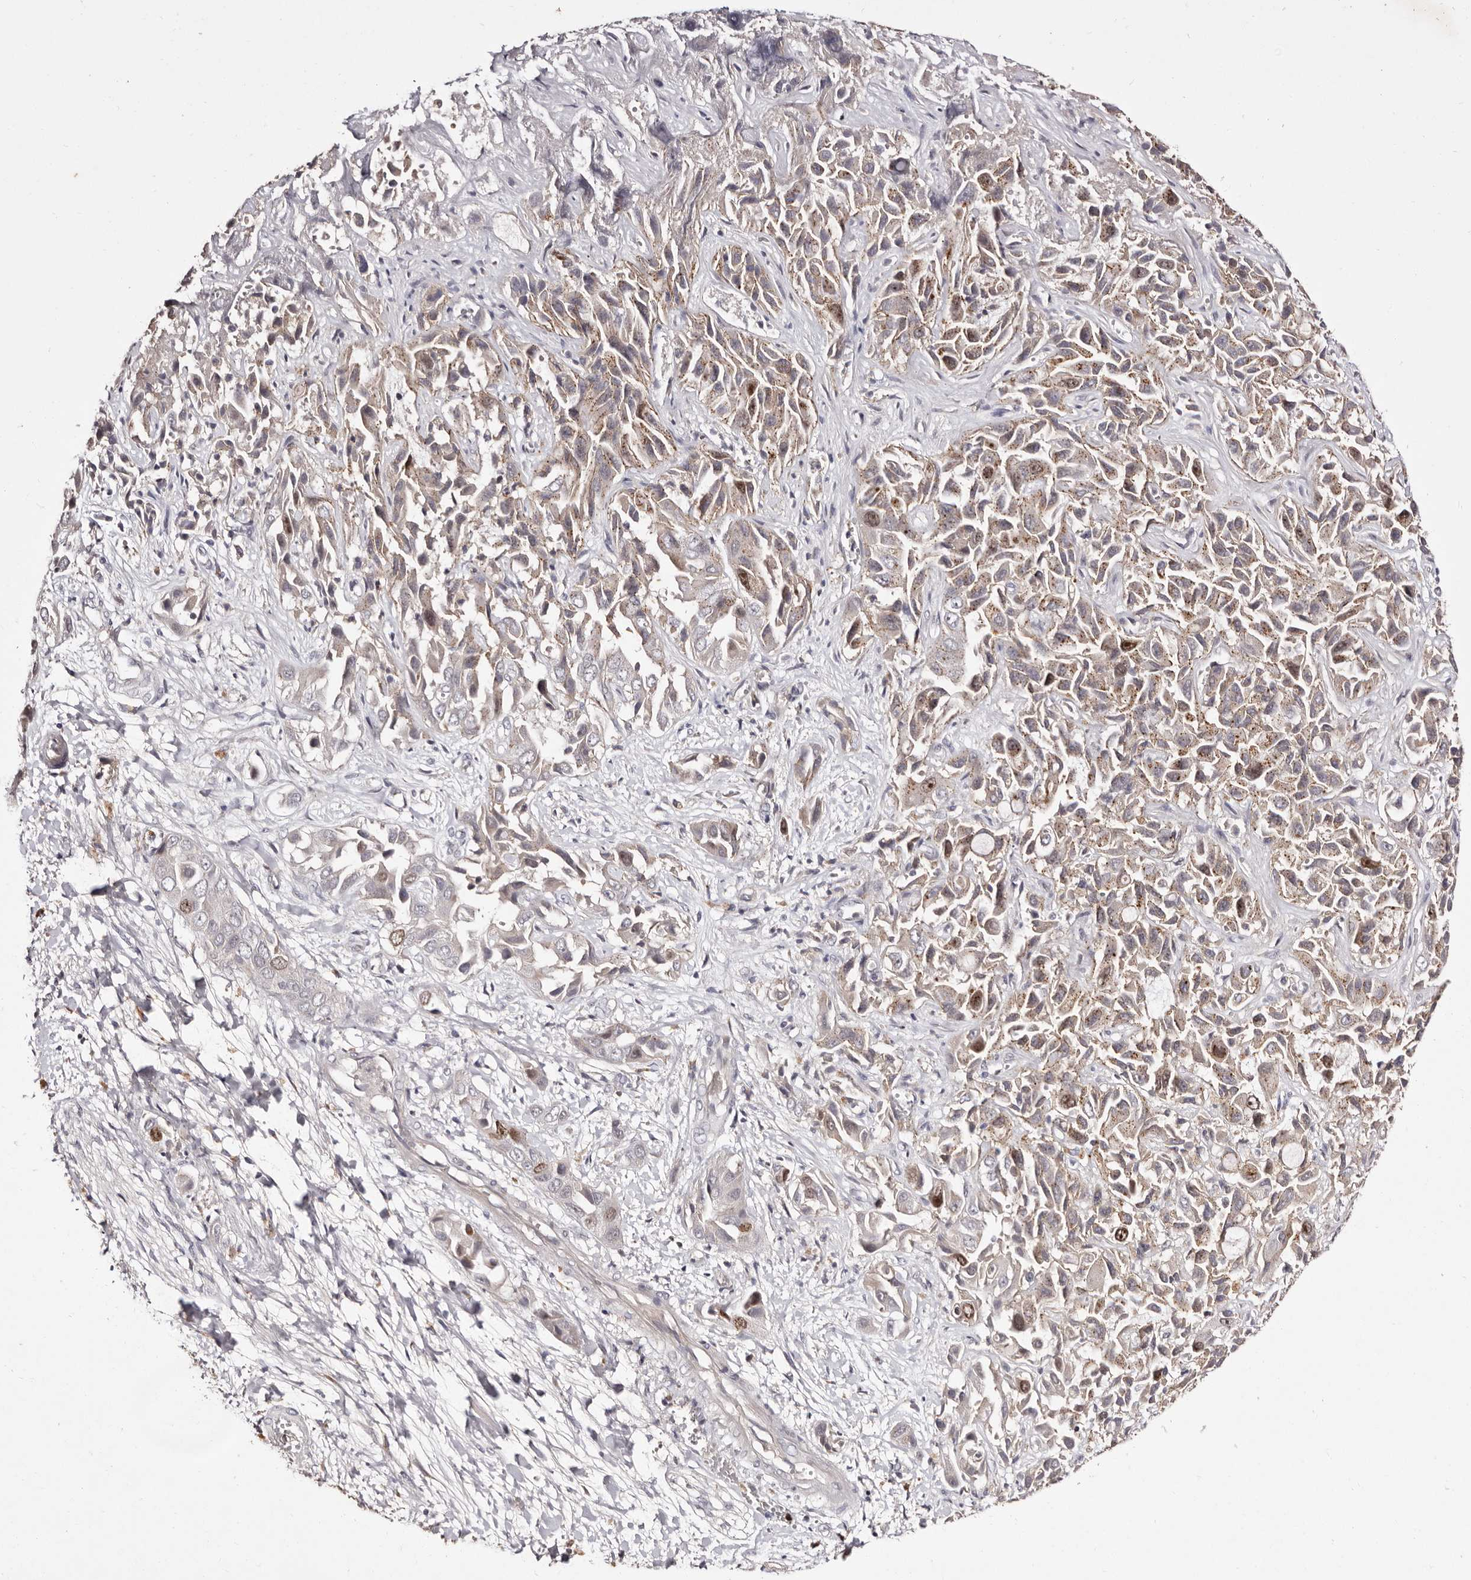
{"staining": {"intensity": "moderate", "quantity": "<25%", "location": "cytoplasmic/membranous,nuclear"}, "tissue": "liver cancer", "cell_type": "Tumor cells", "image_type": "cancer", "snomed": [{"axis": "morphology", "description": "Cholangiocarcinoma"}, {"axis": "topography", "description": "Liver"}], "caption": "There is low levels of moderate cytoplasmic/membranous and nuclear positivity in tumor cells of liver cholangiocarcinoma, as demonstrated by immunohistochemical staining (brown color).", "gene": "CDCA8", "patient": {"sex": "female", "age": 52}}